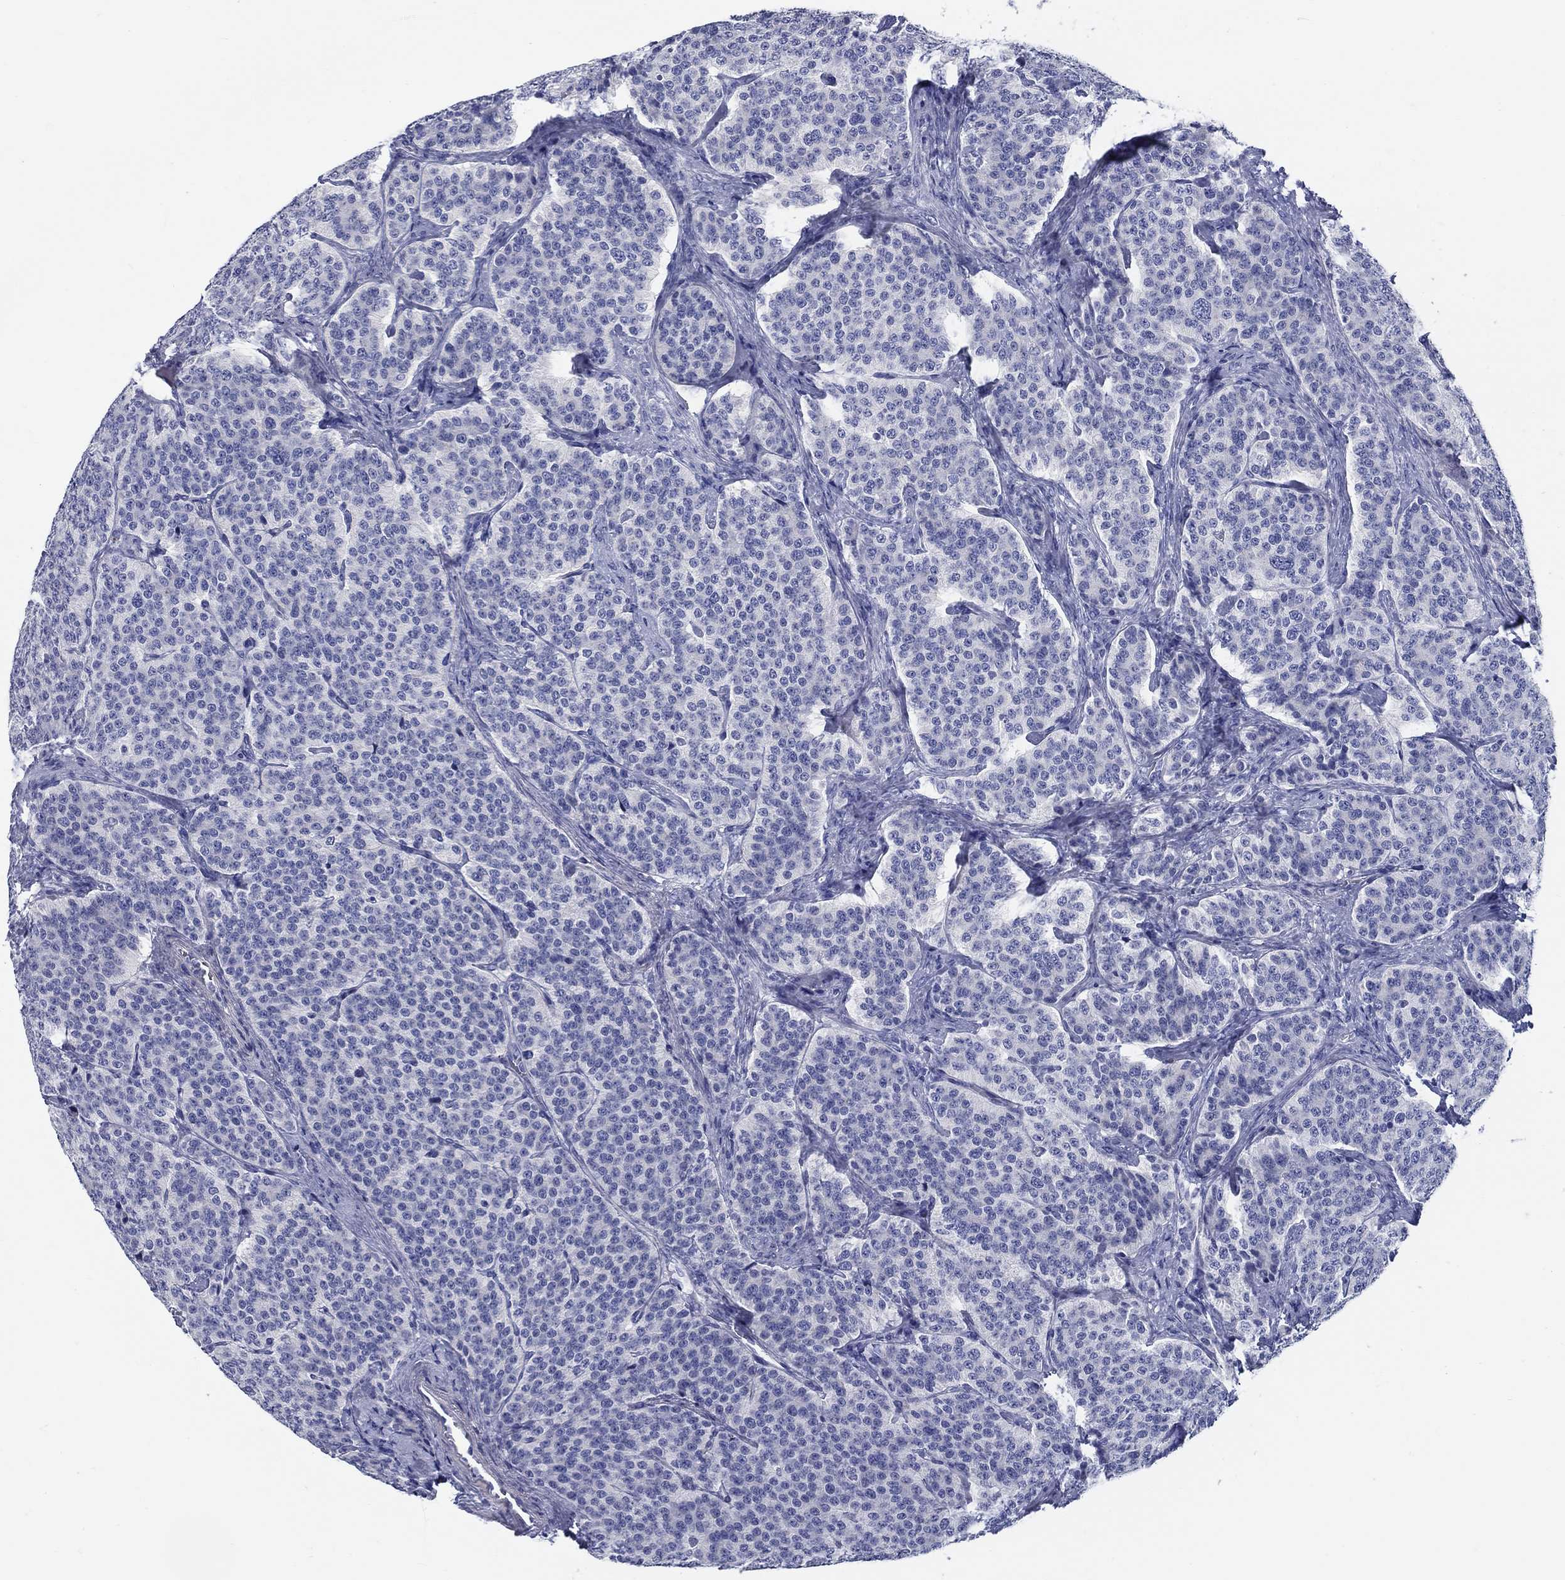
{"staining": {"intensity": "negative", "quantity": "none", "location": "none"}, "tissue": "carcinoid", "cell_type": "Tumor cells", "image_type": "cancer", "snomed": [{"axis": "morphology", "description": "Carcinoid, malignant, NOS"}, {"axis": "topography", "description": "Small intestine"}], "caption": "DAB (3,3'-diaminobenzidine) immunohistochemical staining of human carcinoid demonstrates no significant staining in tumor cells. (DAB (3,3'-diaminobenzidine) immunohistochemistry visualized using brightfield microscopy, high magnification).", "gene": "CRYGS", "patient": {"sex": "female", "age": 58}}